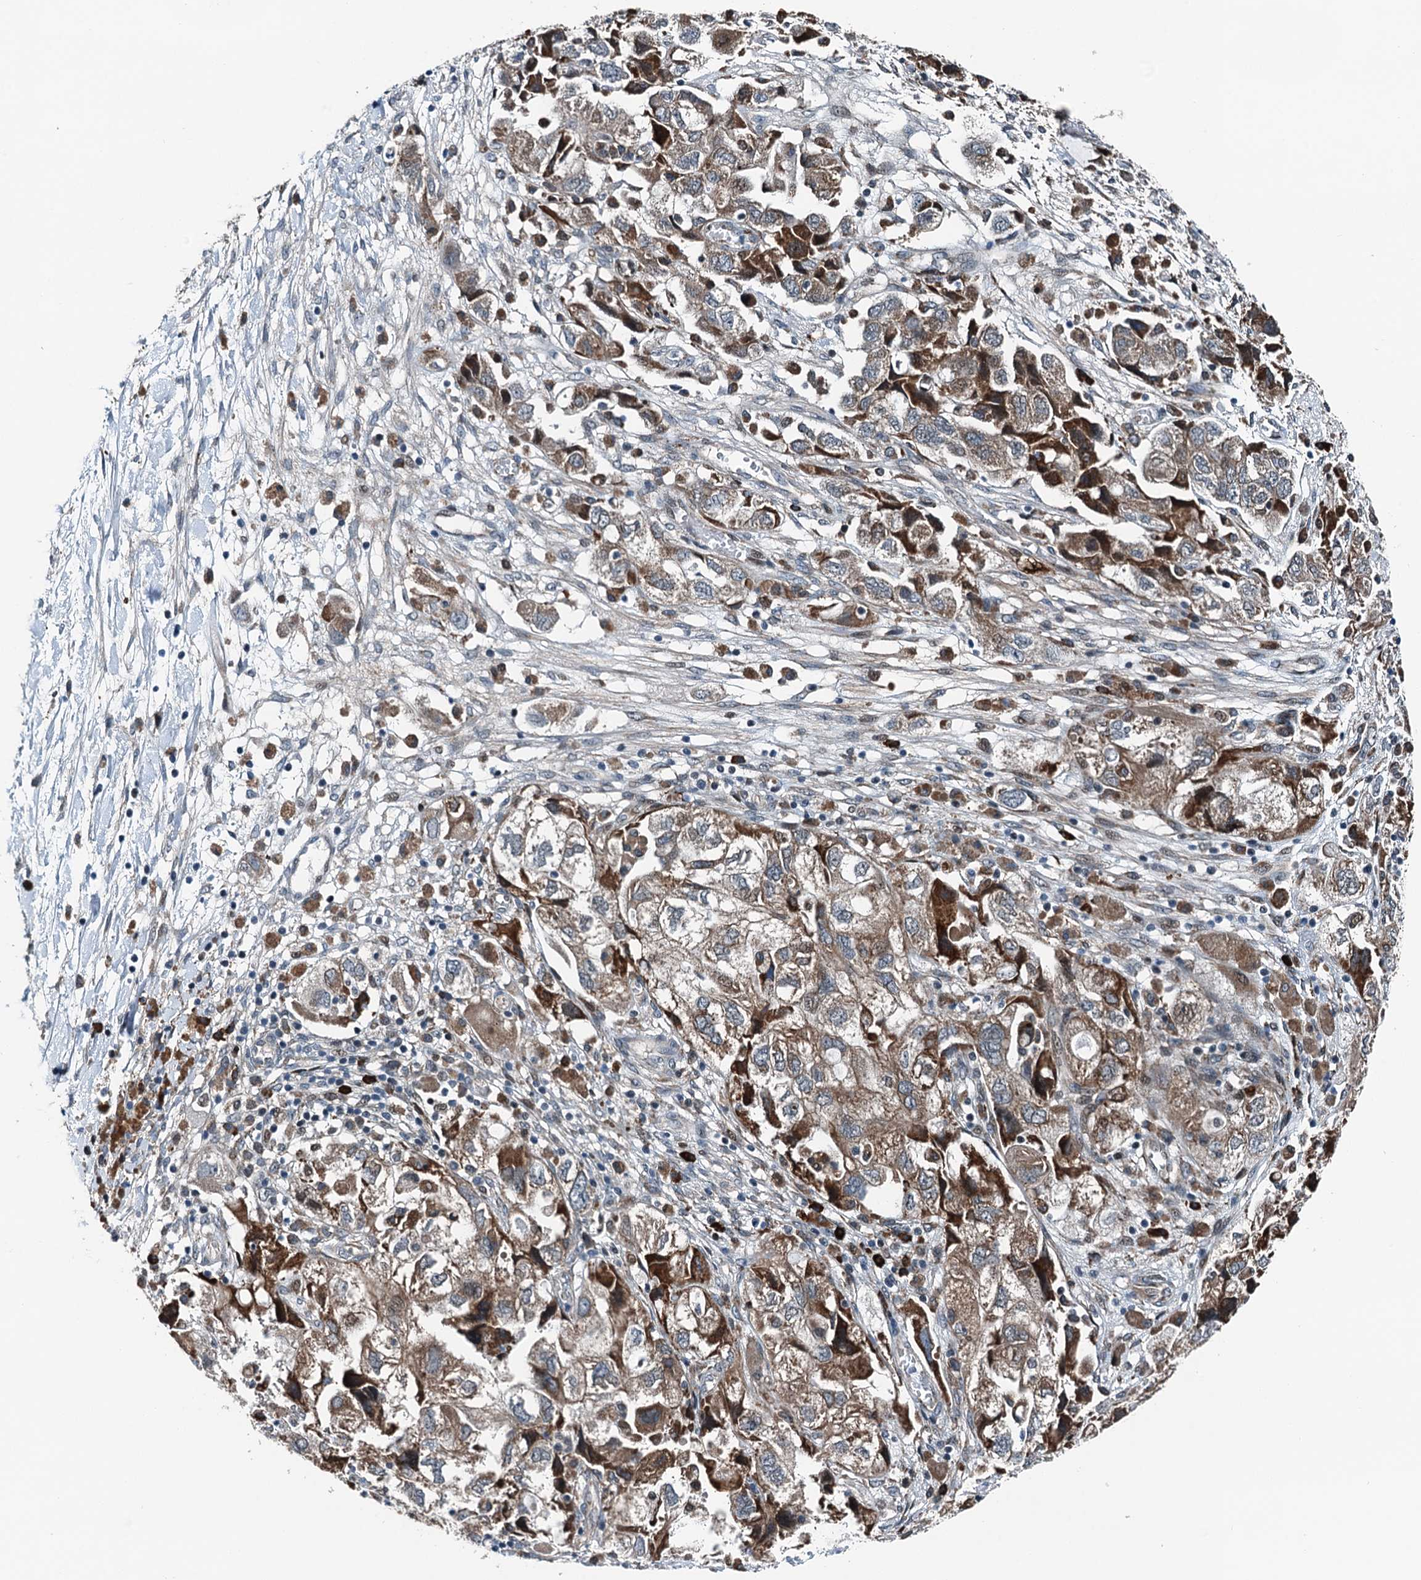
{"staining": {"intensity": "moderate", "quantity": ">75%", "location": "cytoplasmic/membranous"}, "tissue": "ovarian cancer", "cell_type": "Tumor cells", "image_type": "cancer", "snomed": [{"axis": "morphology", "description": "Carcinoma, NOS"}, {"axis": "morphology", "description": "Cystadenocarcinoma, serous, NOS"}, {"axis": "topography", "description": "Ovary"}], "caption": "The micrograph displays staining of carcinoma (ovarian), revealing moderate cytoplasmic/membranous protein positivity (brown color) within tumor cells.", "gene": "TAMALIN", "patient": {"sex": "female", "age": 69}}